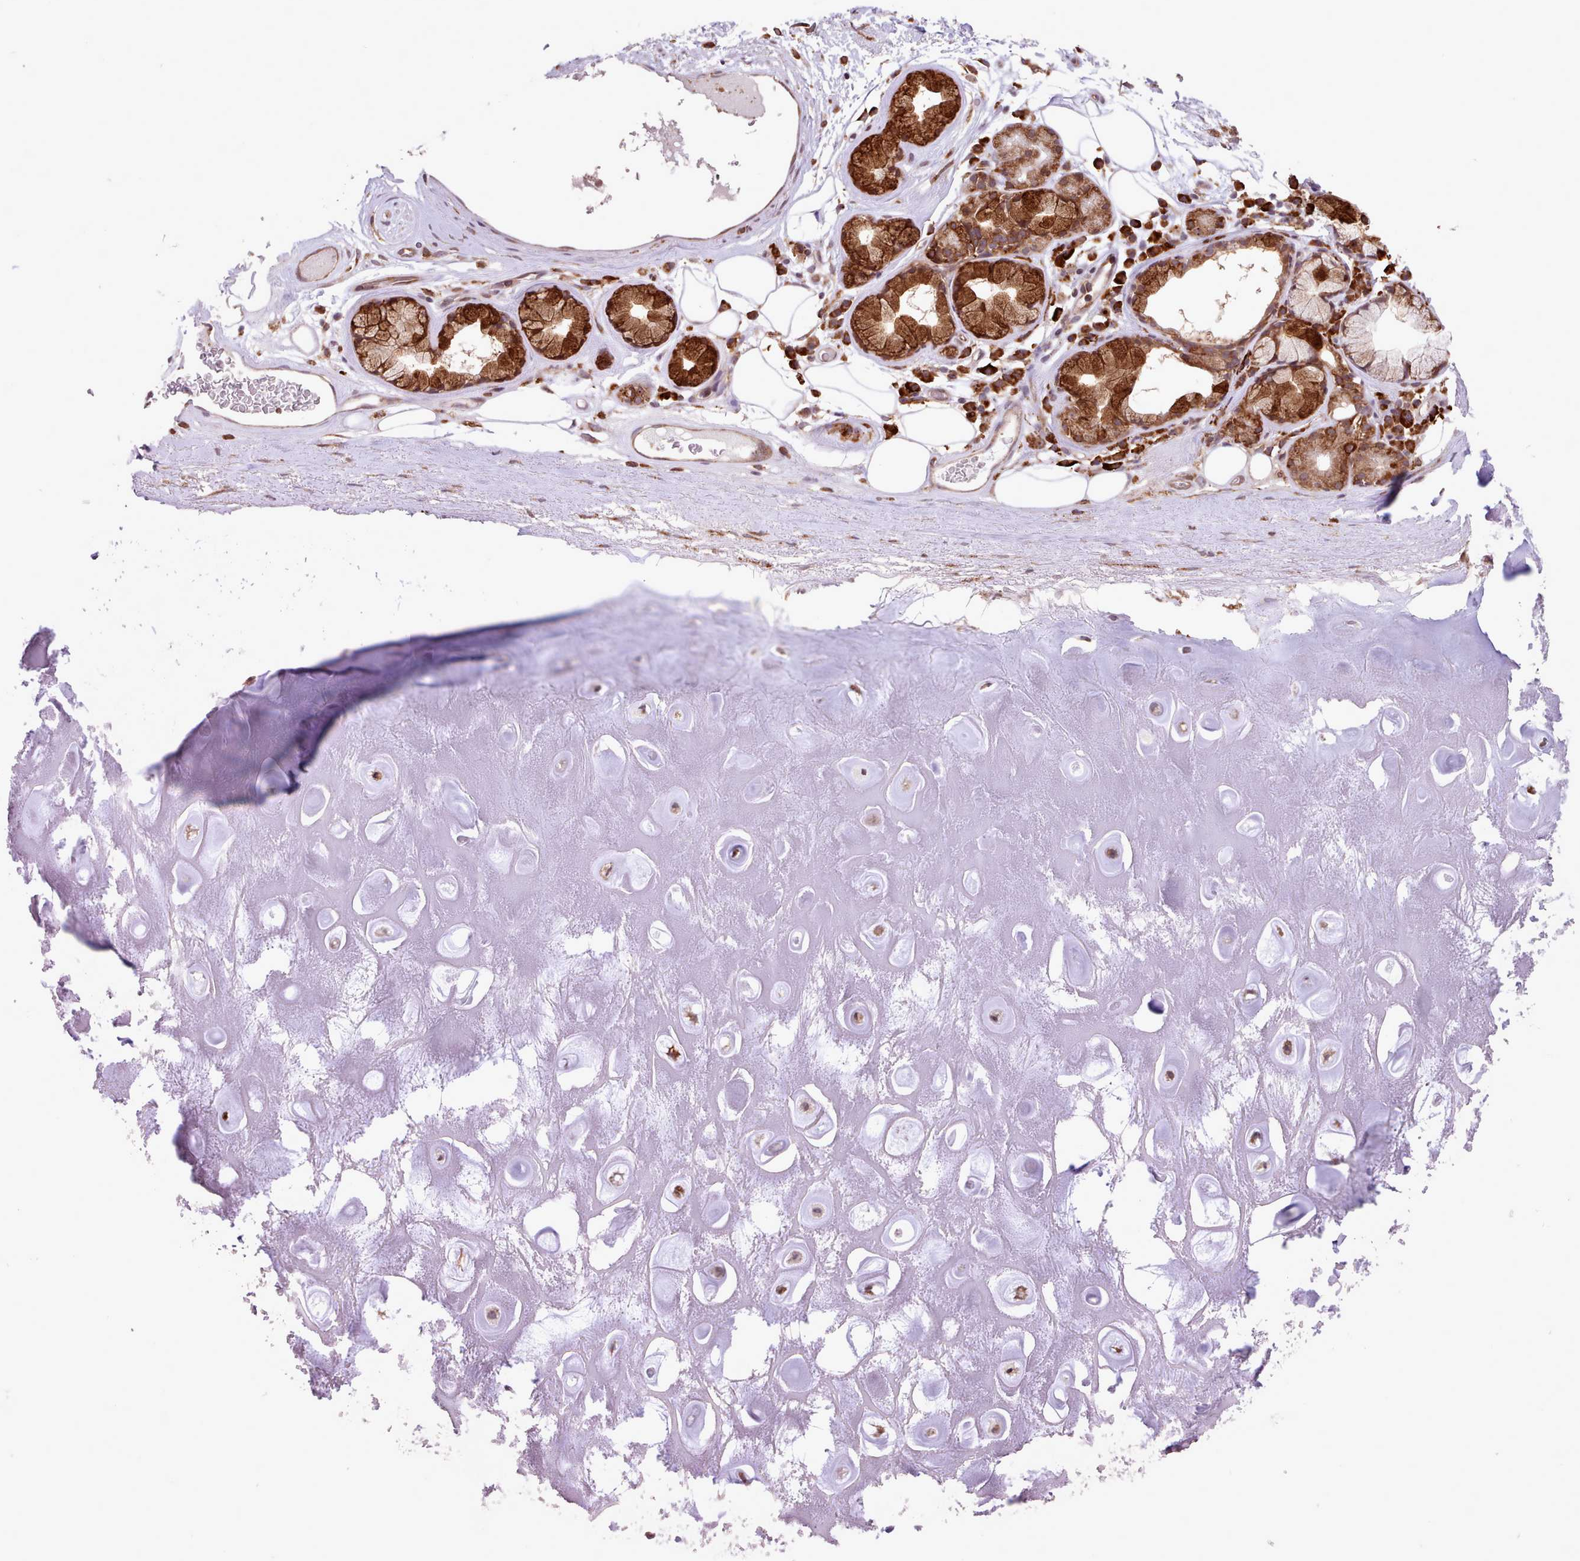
{"staining": {"intensity": "moderate", "quantity": ">75%", "location": "cytoplasmic/membranous"}, "tissue": "adipose tissue", "cell_type": "Adipocytes", "image_type": "normal", "snomed": [{"axis": "morphology", "description": "Normal tissue, NOS"}, {"axis": "topography", "description": "Cartilage tissue"}], "caption": "Protein staining shows moderate cytoplasmic/membranous positivity in approximately >75% of adipocytes in unremarkable adipose tissue.", "gene": "TTLL3", "patient": {"sex": "male", "age": 81}}